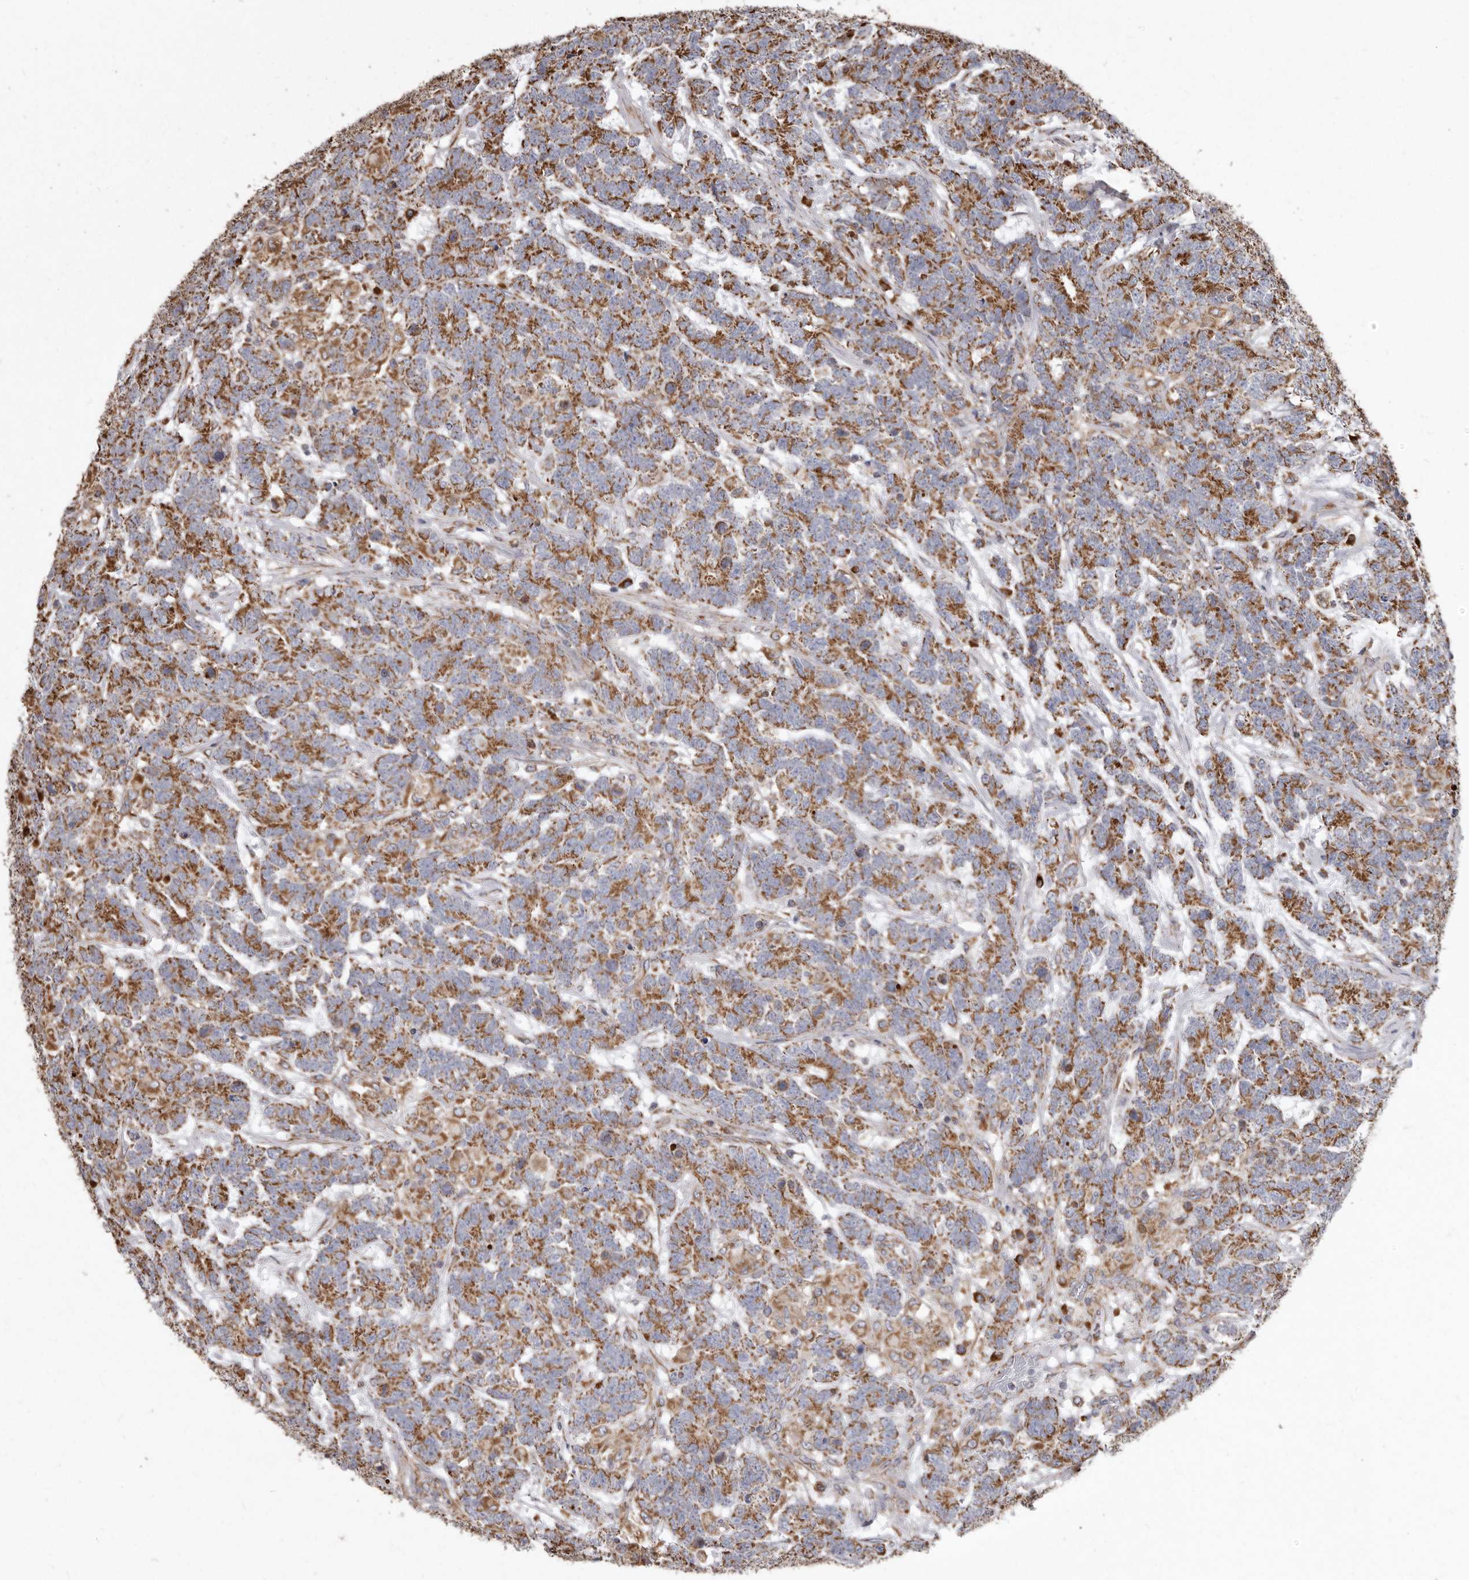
{"staining": {"intensity": "strong", "quantity": ">75%", "location": "cytoplasmic/membranous"}, "tissue": "testis cancer", "cell_type": "Tumor cells", "image_type": "cancer", "snomed": [{"axis": "morphology", "description": "Carcinoma, Embryonal, NOS"}, {"axis": "topography", "description": "Testis"}], "caption": "Testis cancer (embryonal carcinoma) was stained to show a protein in brown. There is high levels of strong cytoplasmic/membranous staining in about >75% of tumor cells.", "gene": "CDK5RAP3", "patient": {"sex": "male", "age": 26}}